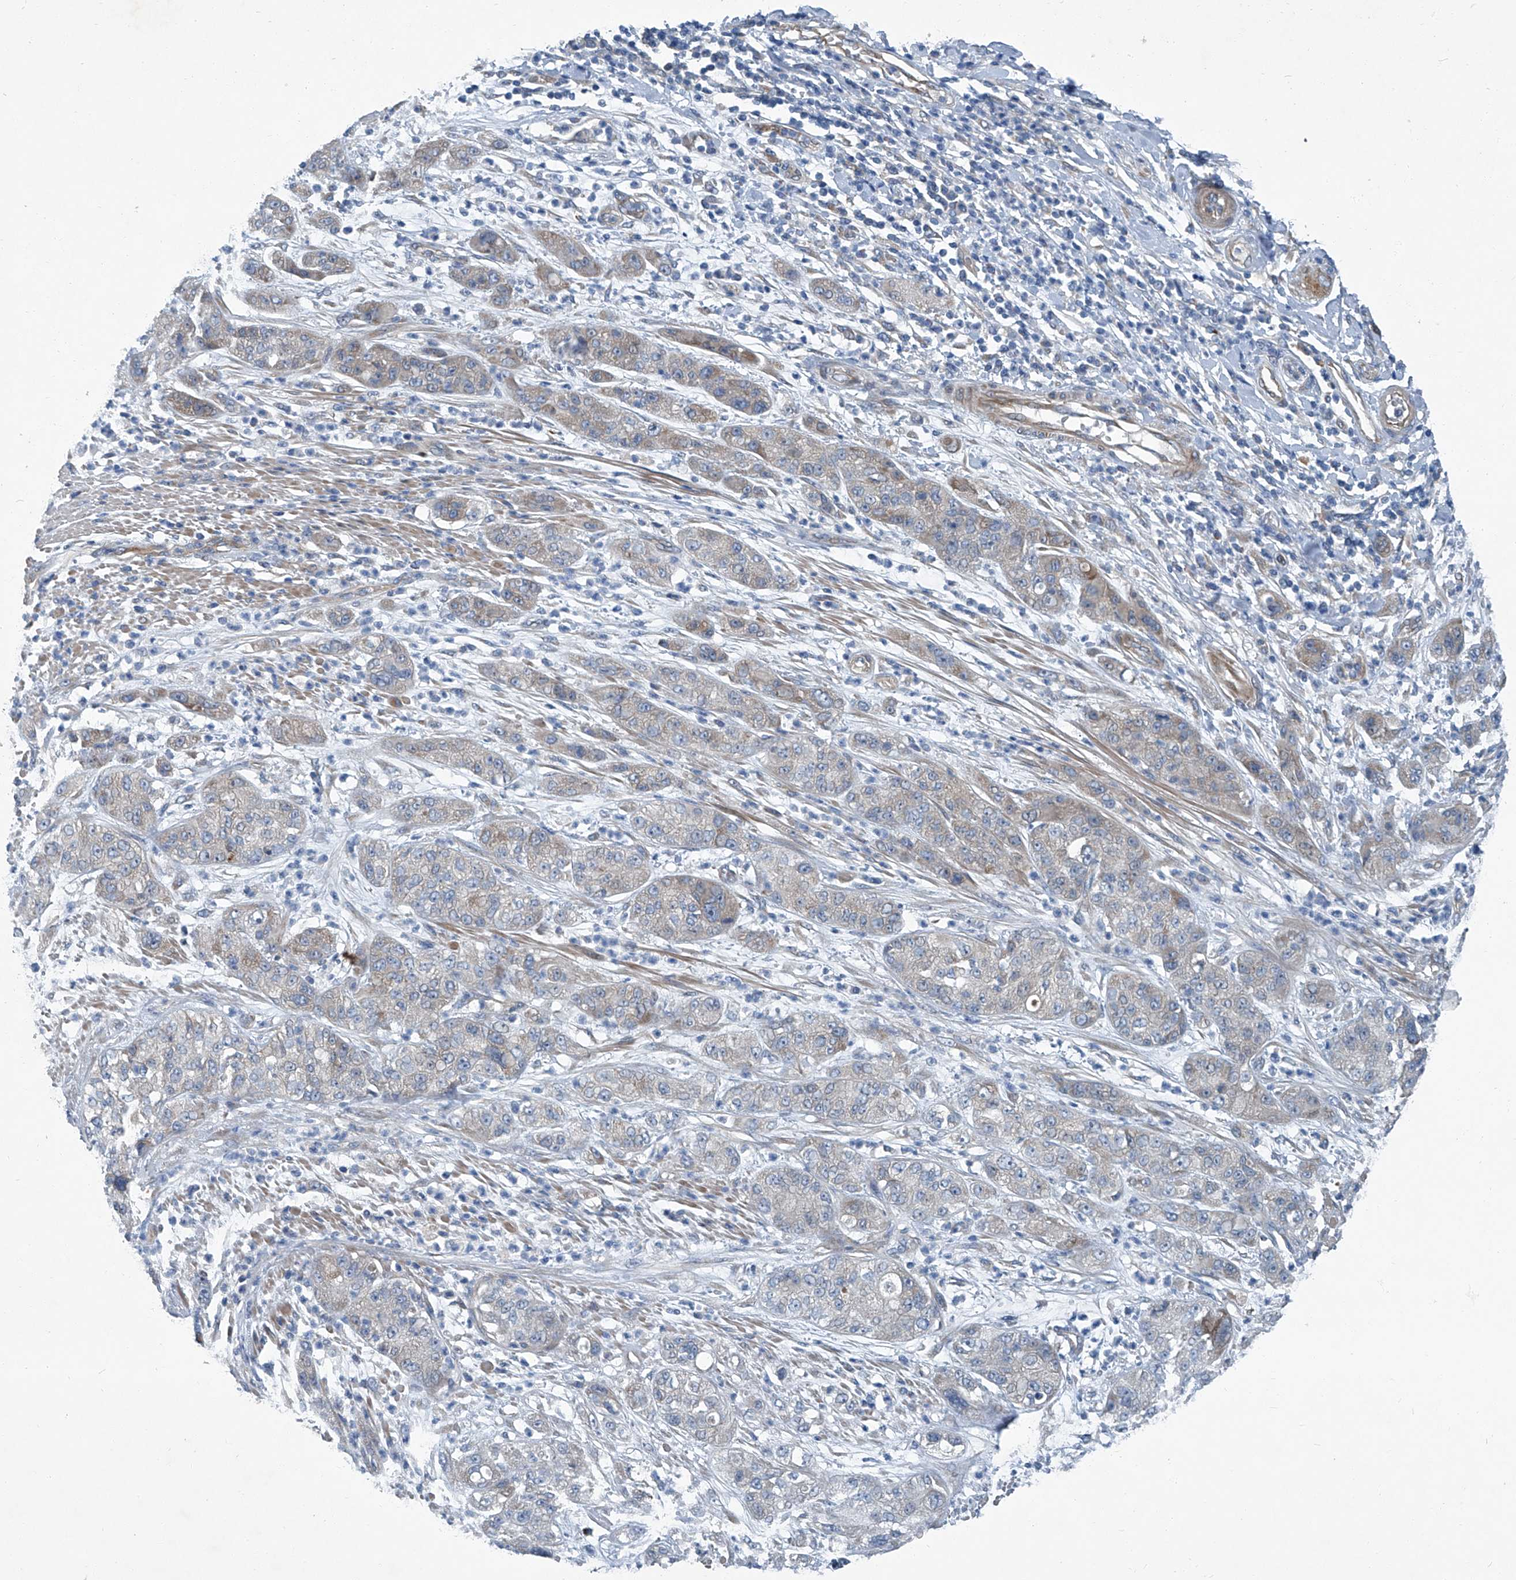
{"staining": {"intensity": "weak", "quantity": ">75%", "location": "cytoplasmic/membranous"}, "tissue": "pancreatic cancer", "cell_type": "Tumor cells", "image_type": "cancer", "snomed": [{"axis": "morphology", "description": "Adenocarcinoma, NOS"}, {"axis": "topography", "description": "Pancreas"}], "caption": "Protein expression analysis of human adenocarcinoma (pancreatic) reveals weak cytoplasmic/membranous staining in about >75% of tumor cells.", "gene": "SLC26A11", "patient": {"sex": "female", "age": 78}}